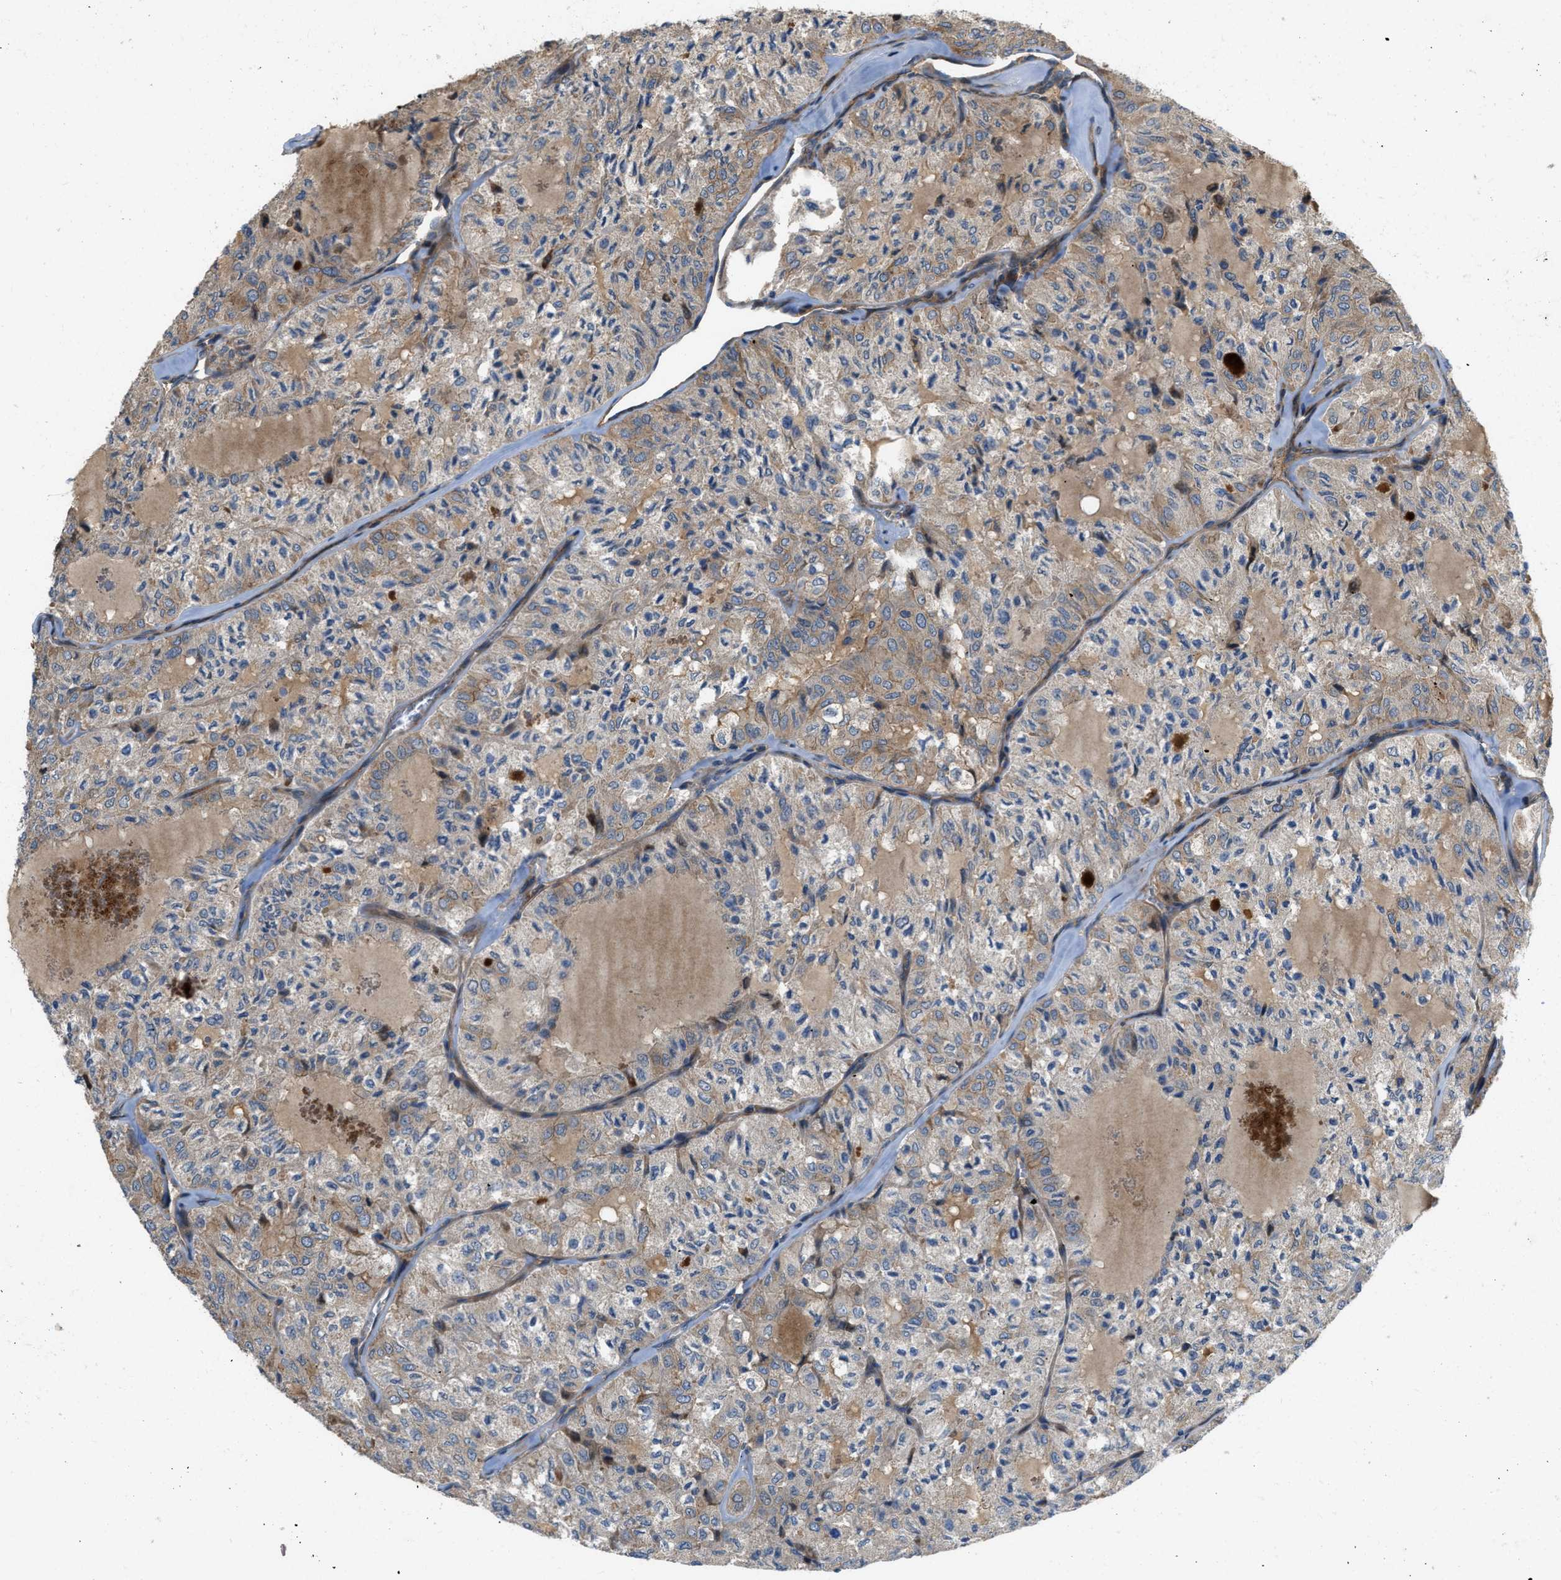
{"staining": {"intensity": "weak", "quantity": ">75%", "location": "cytoplasmic/membranous"}, "tissue": "thyroid cancer", "cell_type": "Tumor cells", "image_type": "cancer", "snomed": [{"axis": "morphology", "description": "Follicular adenoma carcinoma, NOS"}, {"axis": "topography", "description": "Thyroid gland"}], "caption": "IHC photomicrograph of human thyroid follicular adenoma carcinoma stained for a protein (brown), which shows low levels of weak cytoplasmic/membranous staining in about >75% of tumor cells.", "gene": "CNNM3", "patient": {"sex": "male", "age": 75}}